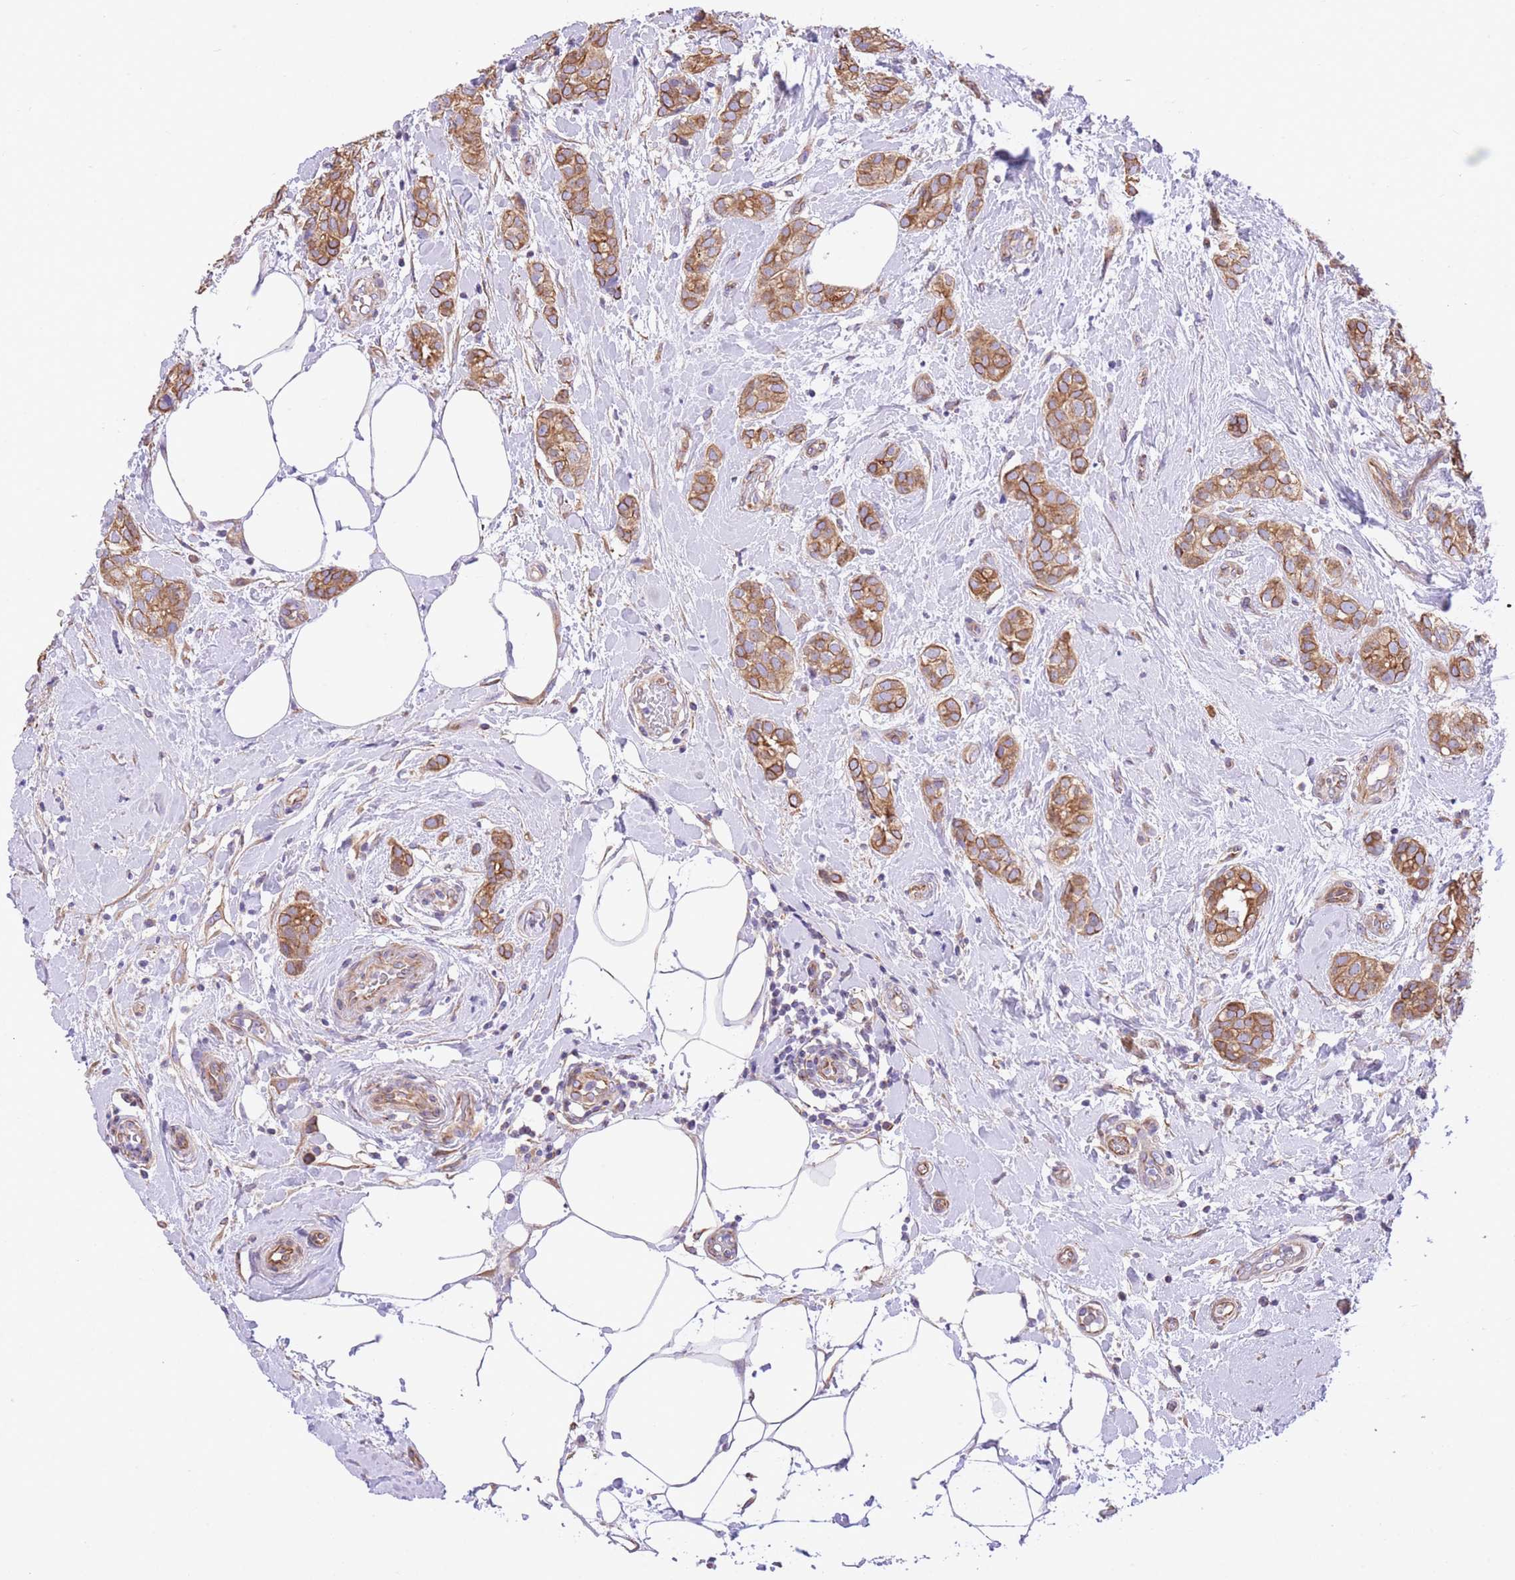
{"staining": {"intensity": "moderate", "quantity": ">75%", "location": "cytoplasmic/membranous"}, "tissue": "breast cancer", "cell_type": "Tumor cells", "image_type": "cancer", "snomed": [{"axis": "morphology", "description": "Duct carcinoma"}, {"axis": "topography", "description": "Breast"}], "caption": "Invasive ductal carcinoma (breast) stained for a protein shows moderate cytoplasmic/membranous positivity in tumor cells.", "gene": "RHOU", "patient": {"sex": "female", "age": 73}}